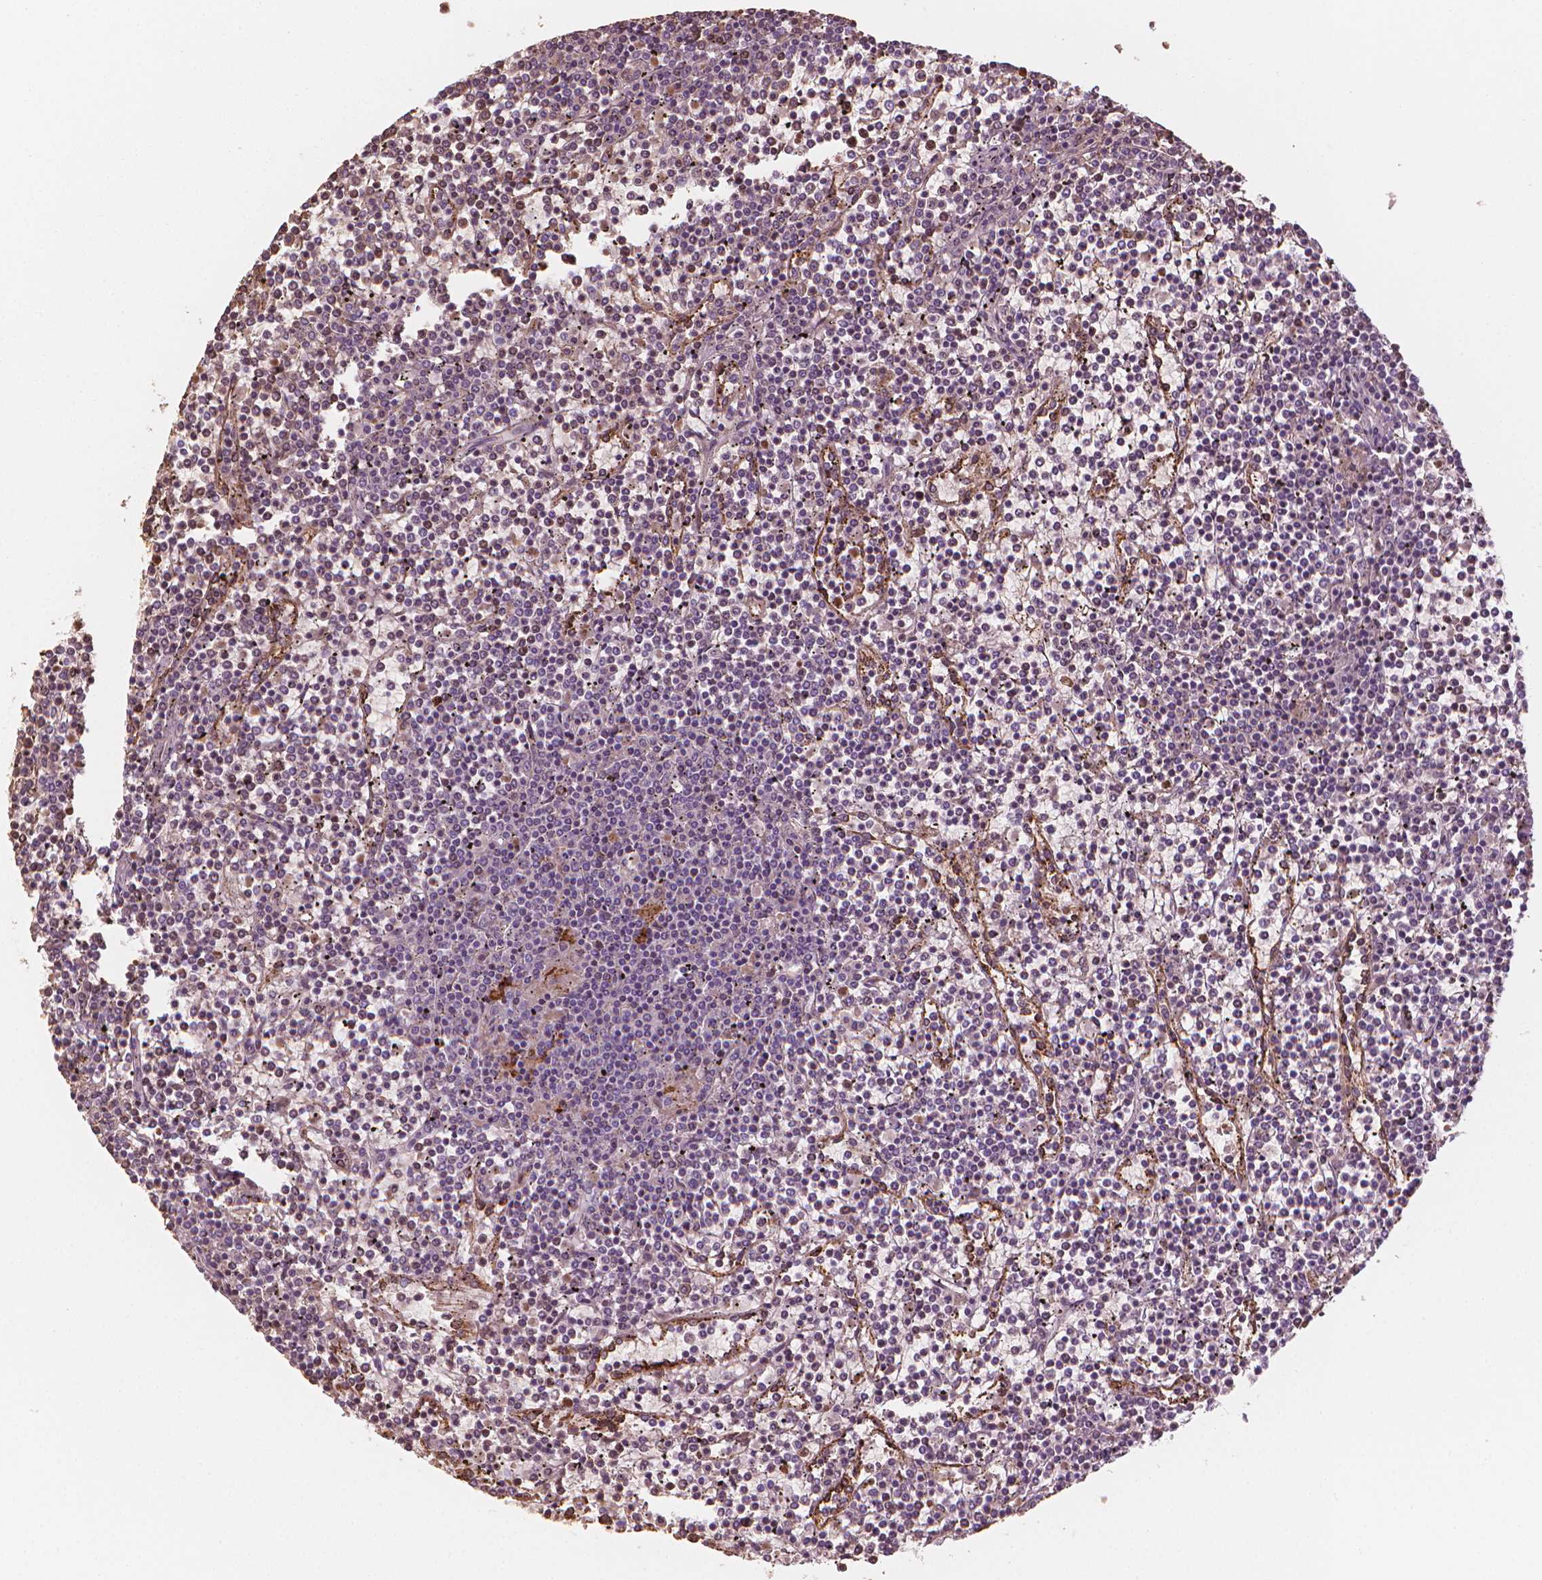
{"staining": {"intensity": "negative", "quantity": "none", "location": "none"}, "tissue": "lymphoma", "cell_type": "Tumor cells", "image_type": "cancer", "snomed": [{"axis": "morphology", "description": "Malignant lymphoma, non-Hodgkin's type, Low grade"}, {"axis": "topography", "description": "Spleen"}], "caption": "The histopathology image displays no significant positivity in tumor cells of lymphoma.", "gene": "CES1", "patient": {"sex": "female", "age": 19}}